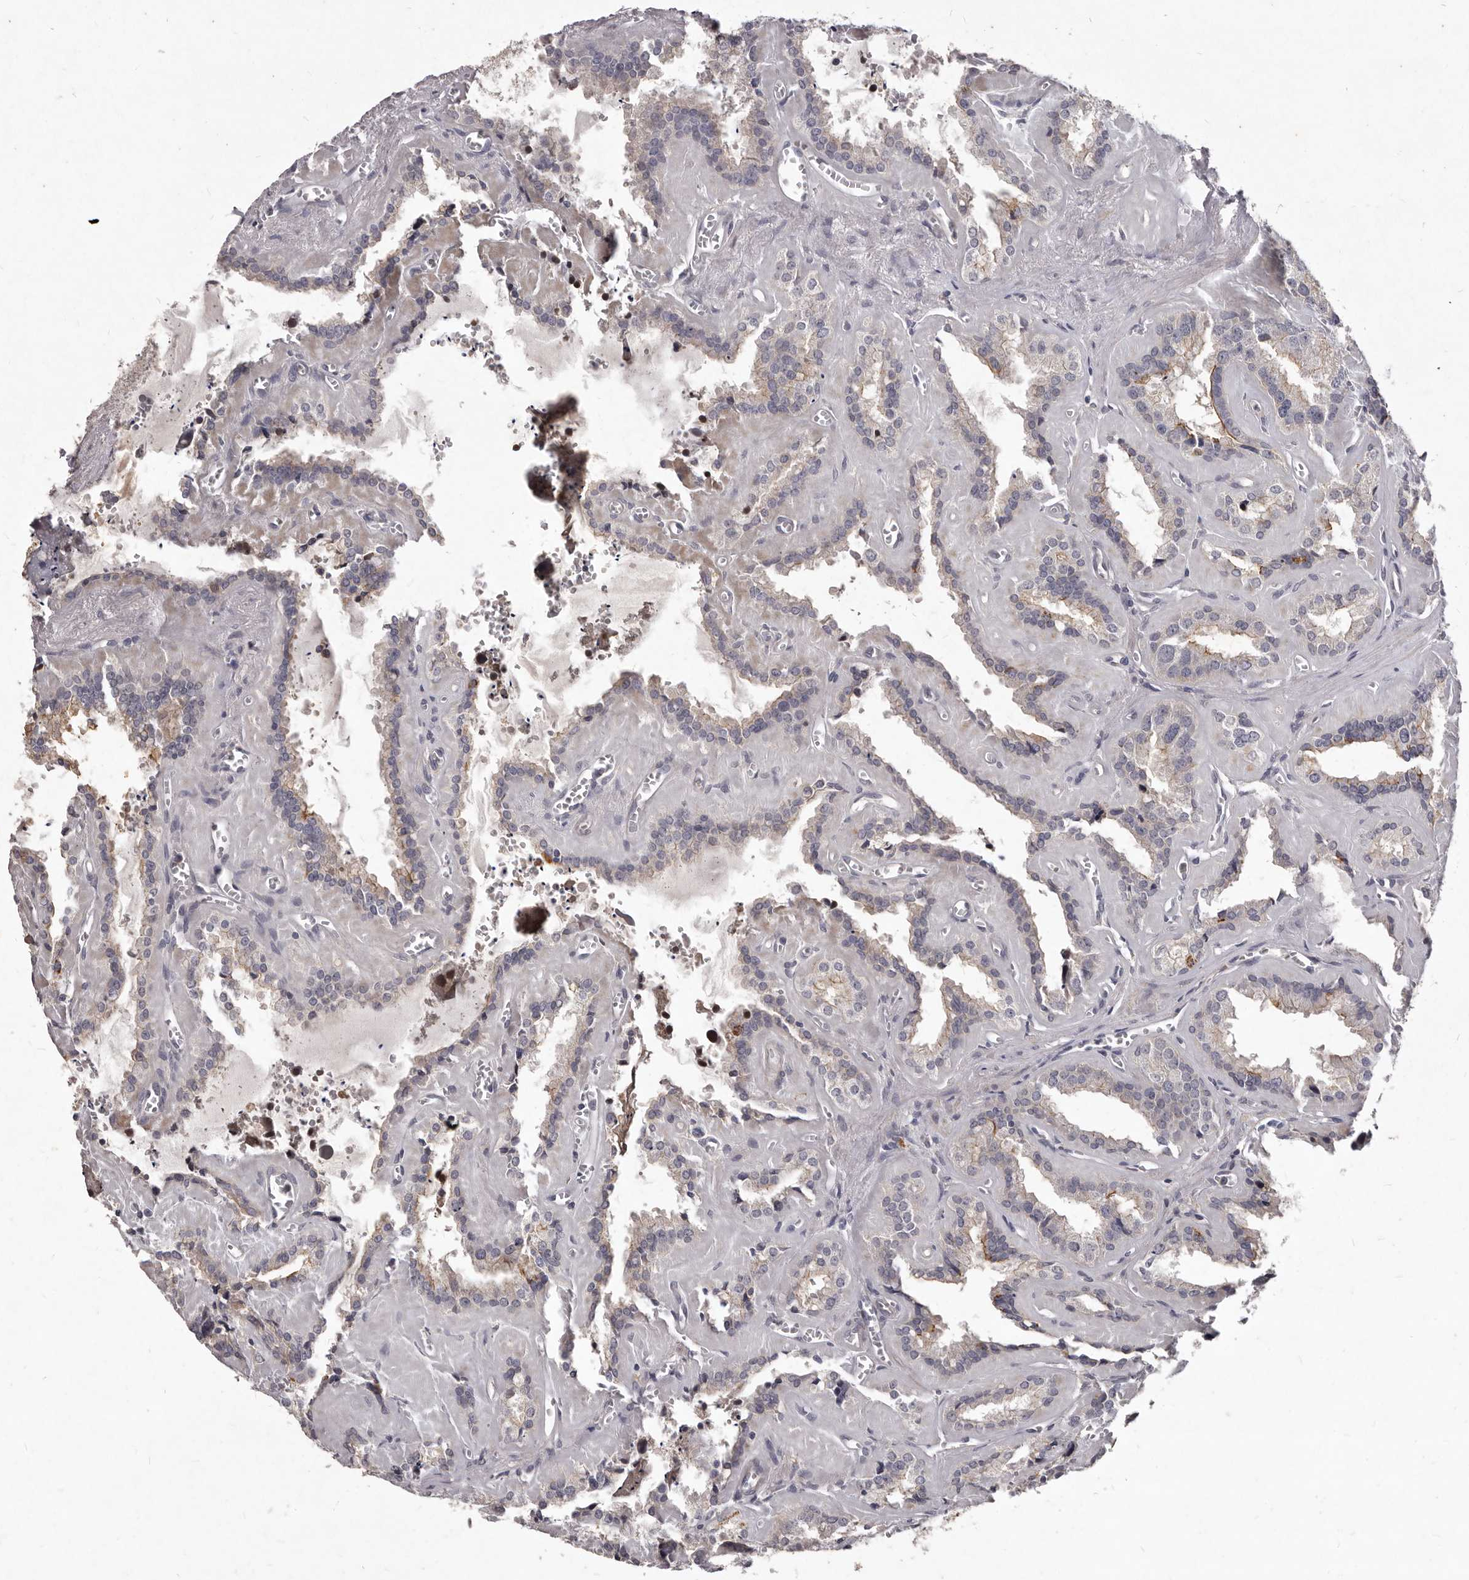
{"staining": {"intensity": "moderate", "quantity": "25%-75%", "location": "cytoplasmic/membranous"}, "tissue": "seminal vesicle", "cell_type": "Glandular cells", "image_type": "normal", "snomed": [{"axis": "morphology", "description": "Normal tissue, NOS"}, {"axis": "topography", "description": "Prostate"}, {"axis": "topography", "description": "Seminal veicle"}], "caption": "Immunohistochemistry image of normal seminal vesicle stained for a protein (brown), which exhibits medium levels of moderate cytoplasmic/membranous staining in approximately 25%-75% of glandular cells.", "gene": "GPRC5C", "patient": {"sex": "male", "age": 59}}